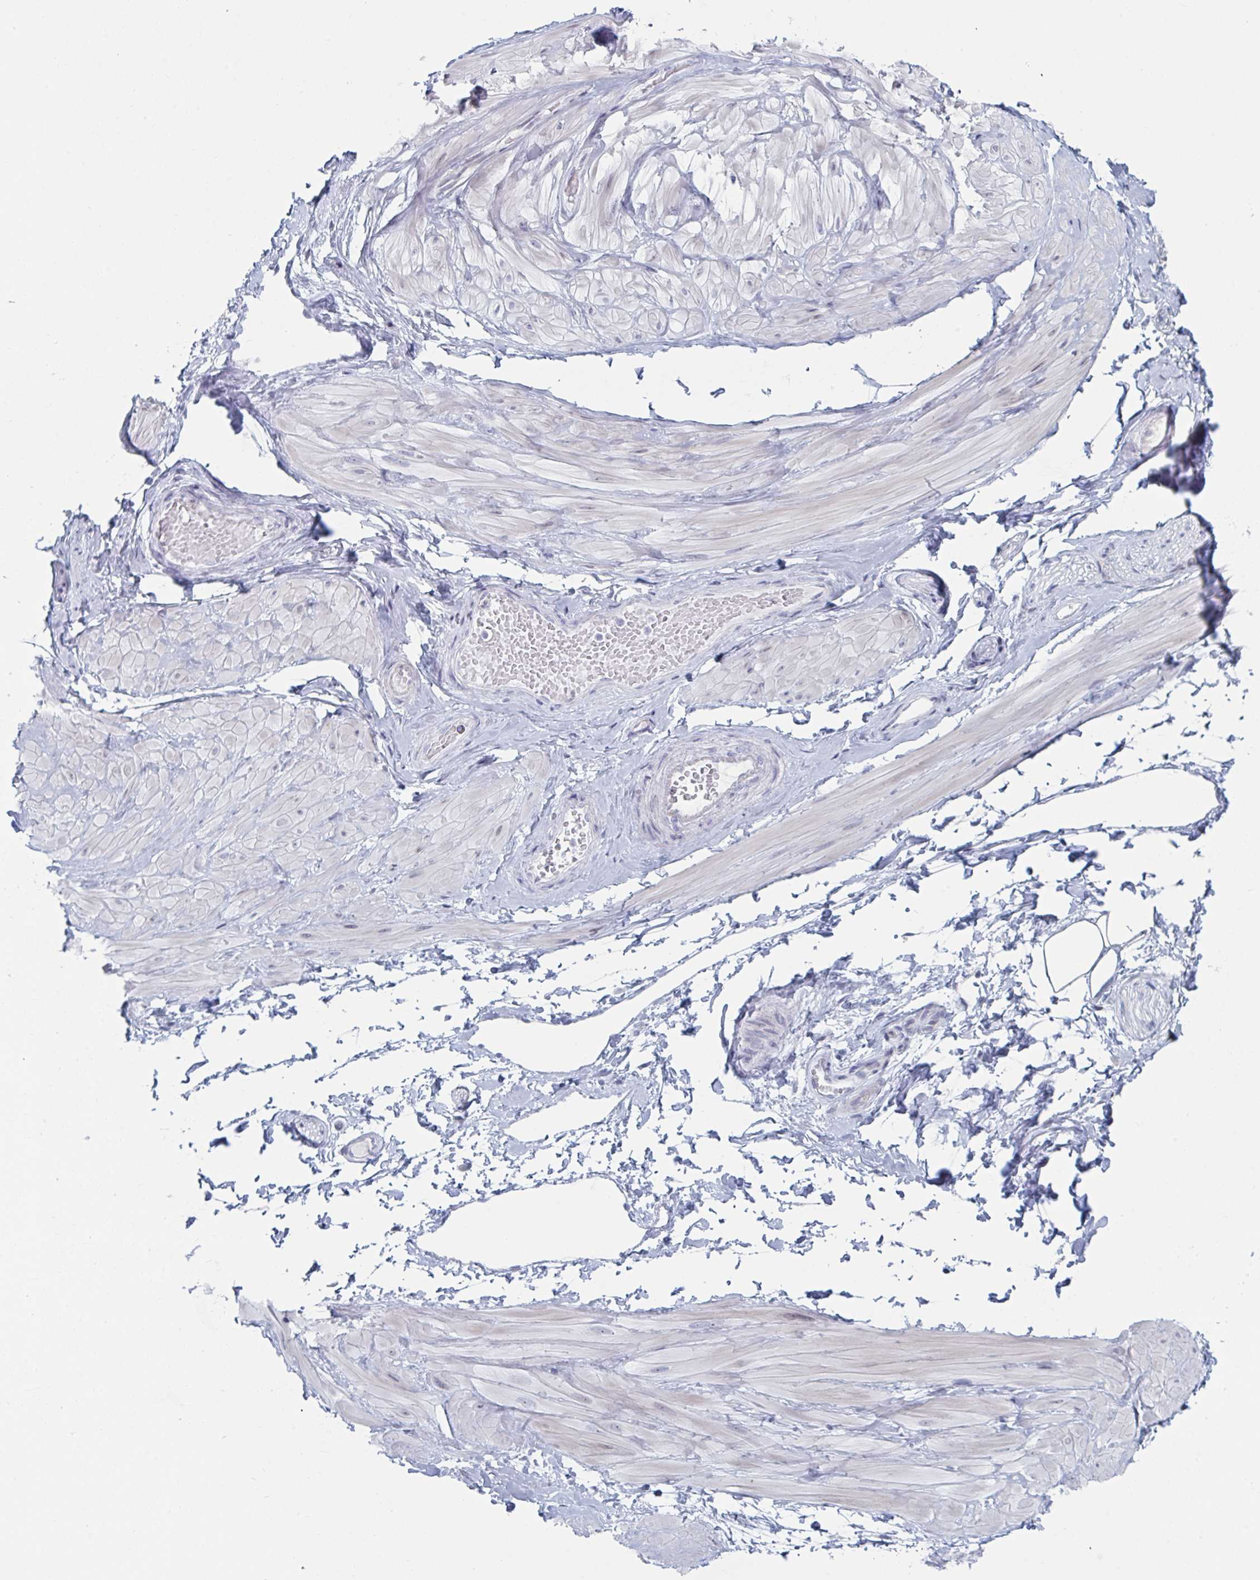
{"staining": {"intensity": "negative", "quantity": "none", "location": "none"}, "tissue": "adipose tissue", "cell_type": "Adipocytes", "image_type": "normal", "snomed": [{"axis": "morphology", "description": "Normal tissue, NOS"}, {"axis": "topography", "description": "Epididymis"}, {"axis": "topography", "description": "Peripheral nerve tissue"}], "caption": "Adipocytes are negative for brown protein staining in unremarkable adipose tissue. (DAB (3,3'-diaminobenzidine) IHC, high magnification).", "gene": "FOXA1", "patient": {"sex": "male", "age": 32}}